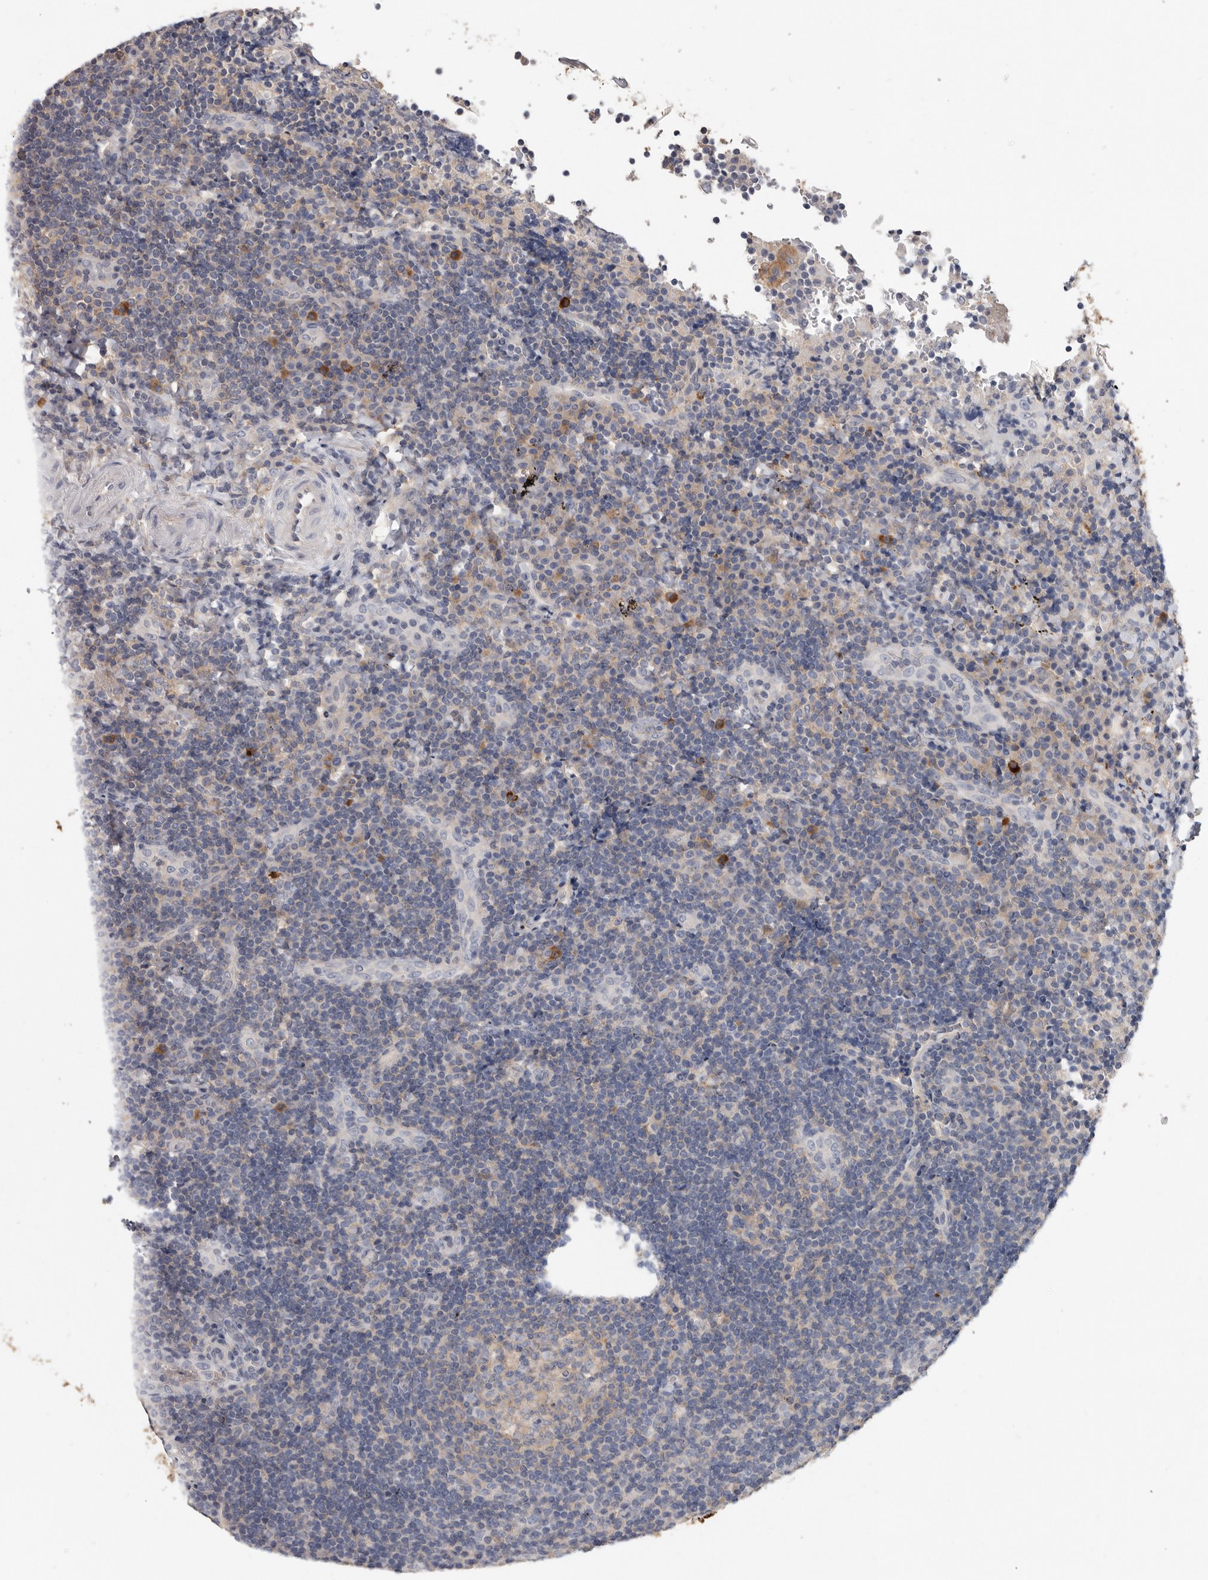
{"staining": {"intensity": "negative", "quantity": "none", "location": "none"}, "tissue": "lymphoma", "cell_type": "Tumor cells", "image_type": "cancer", "snomed": [{"axis": "morphology", "description": "Malignant lymphoma, non-Hodgkin's type, High grade"}, {"axis": "topography", "description": "Tonsil"}], "caption": "DAB immunohistochemical staining of high-grade malignant lymphoma, non-Hodgkin's type displays no significant expression in tumor cells. (DAB immunohistochemistry (IHC) visualized using brightfield microscopy, high magnification).", "gene": "WDTC1", "patient": {"sex": "female", "age": 36}}